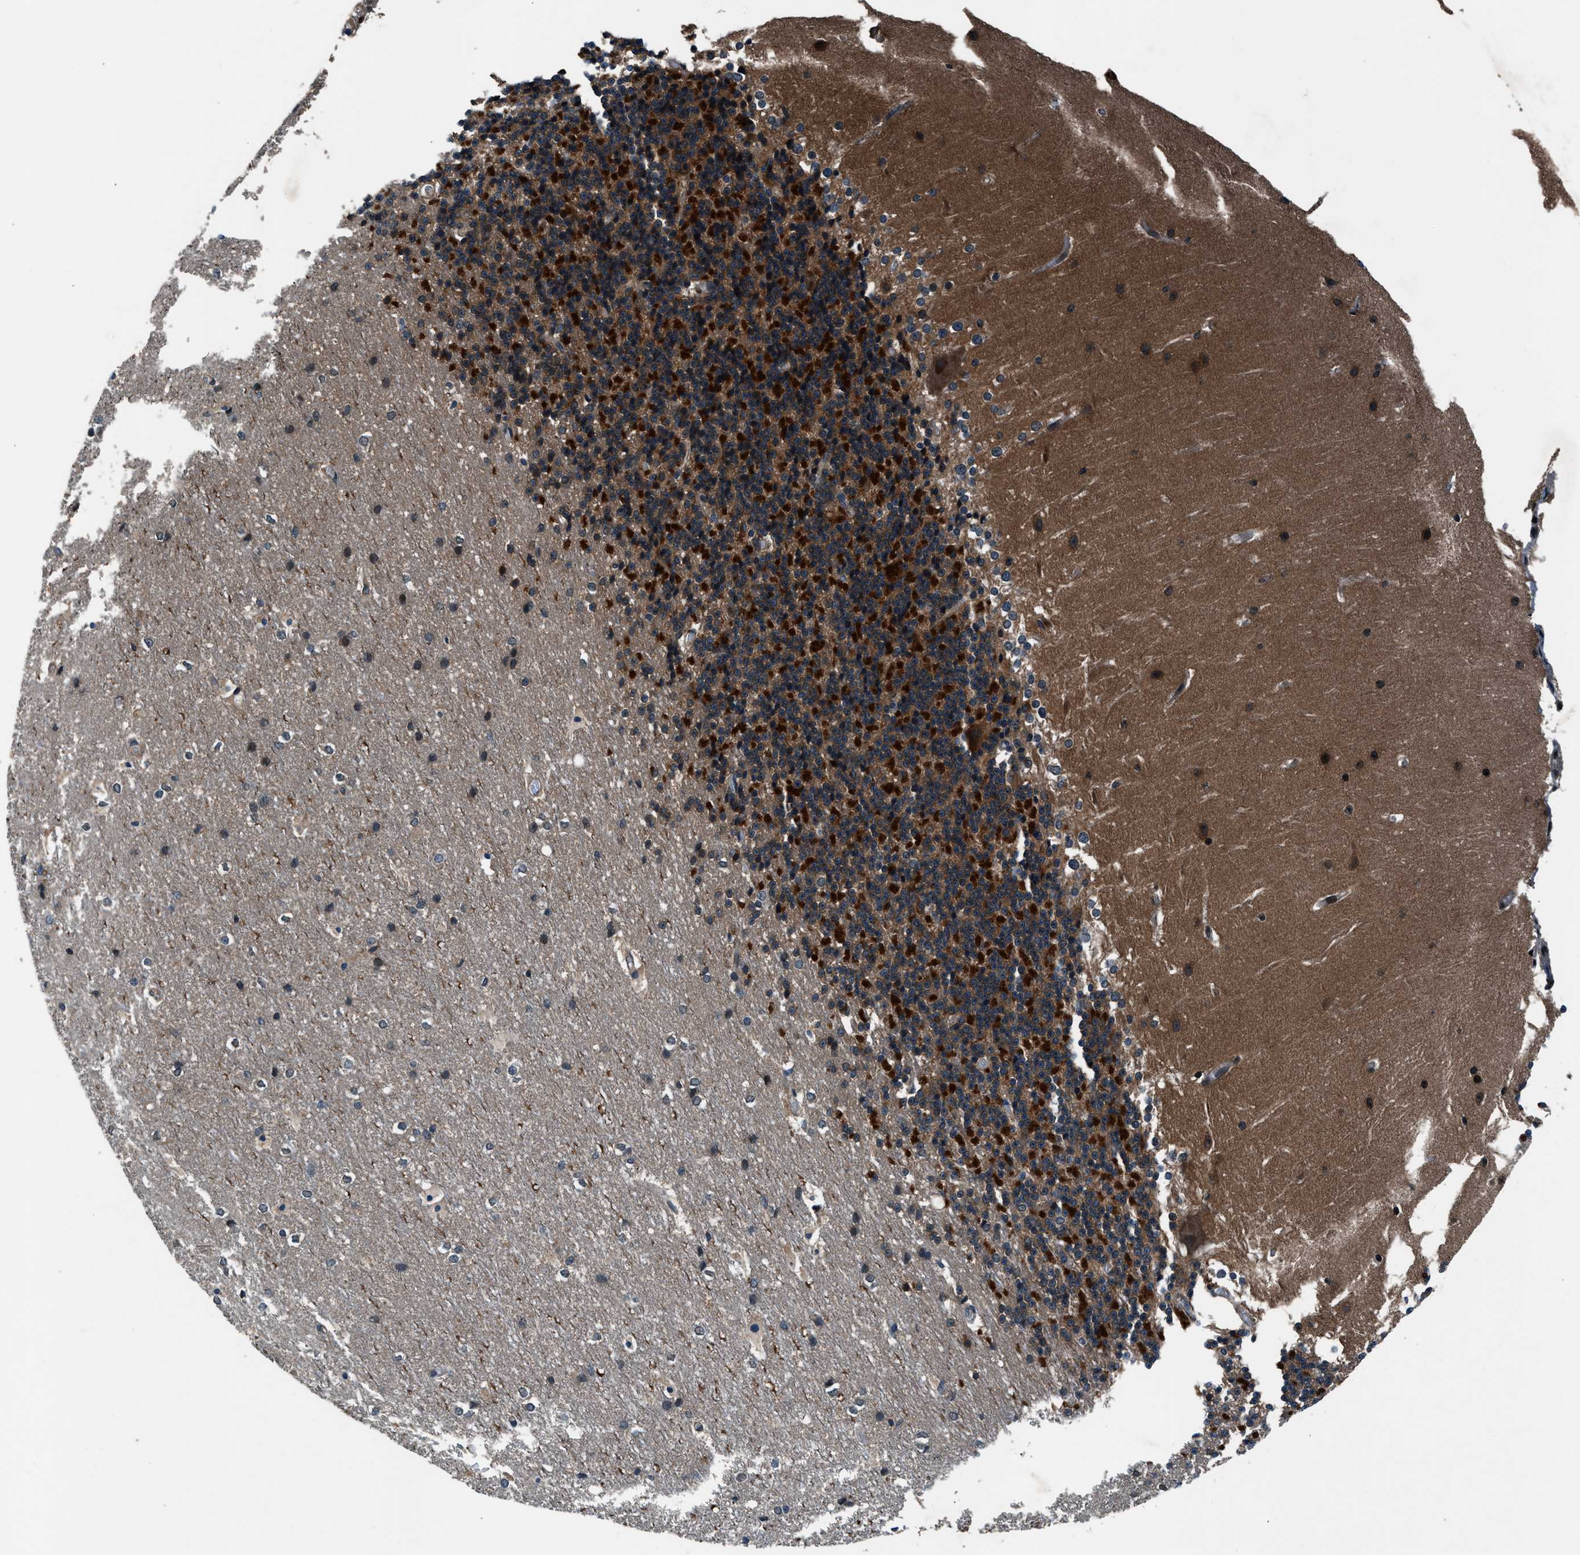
{"staining": {"intensity": "strong", "quantity": ">75%", "location": "cytoplasmic/membranous"}, "tissue": "cerebellum", "cell_type": "Cells in granular layer", "image_type": "normal", "snomed": [{"axis": "morphology", "description": "Normal tissue, NOS"}, {"axis": "topography", "description": "Cerebellum"}], "caption": "Immunohistochemistry (IHC) histopathology image of normal cerebellum: human cerebellum stained using IHC reveals high levels of strong protein expression localized specifically in the cytoplasmic/membranous of cells in granular layer, appearing as a cytoplasmic/membranous brown color.", "gene": "ARHGEF11", "patient": {"sex": "female", "age": 19}}